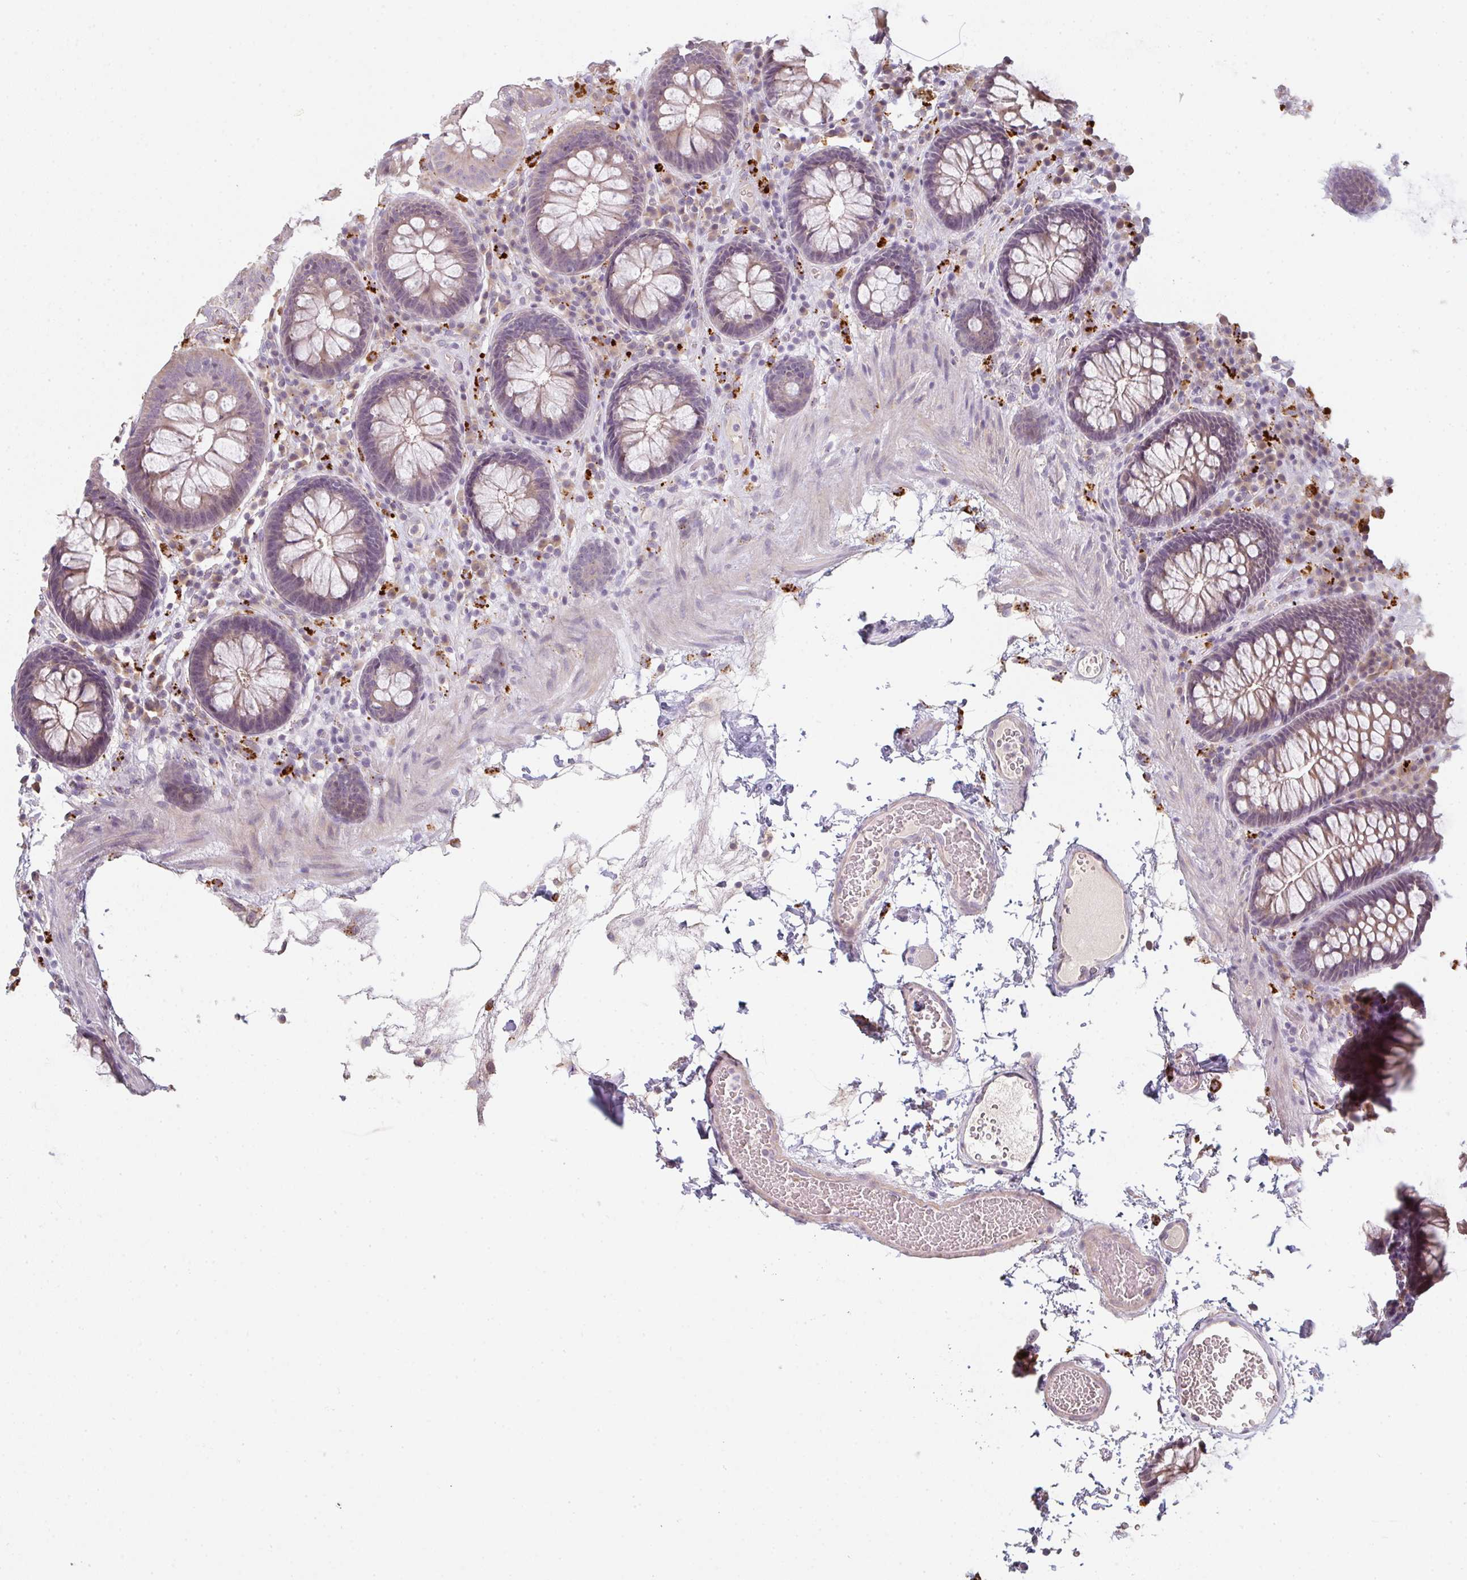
{"staining": {"intensity": "negative", "quantity": "none", "location": "none"}, "tissue": "colon", "cell_type": "Endothelial cells", "image_type": "normal", "snomed": [{"axis": "morphology", "description": "Normal tissue, NOS"}, {"axis": "topography", "description": "Colon"}, {"axis": "topography", "description": "Peripheral nerve tissue"}], "caption": "IHC image of benign colon stained for a protein (brown), which demonstrates no staining in endothelial cells.", "gene": "TMEM237", "patient": {"sex": "male", "age": 84}}